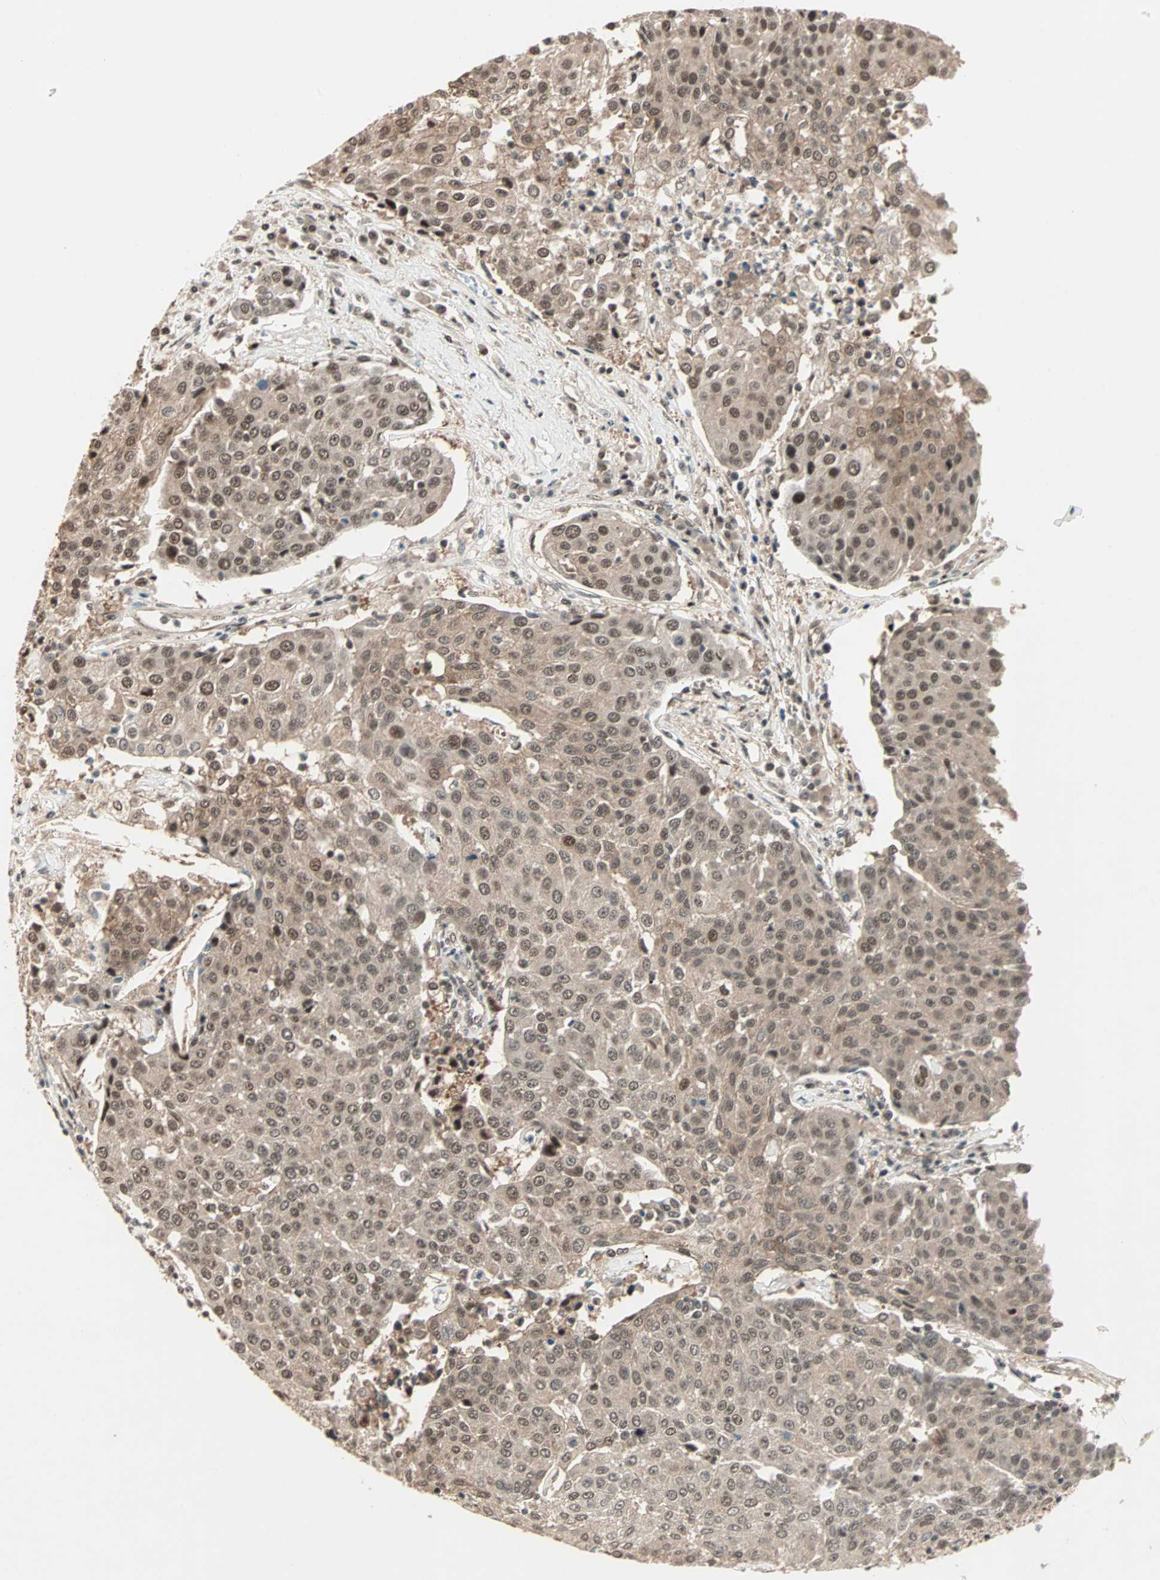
{"staining": {"intensity": "moderate", "quantity": ">75%", "location": "cytoplasmic/membranous,nuclear"}, "tissue": "urothelial cancer", "cell_type": "Tumor cells", "image_type": "cancer", "snomed": [{"axis": "morphology", "description": "Urothelial carcinoma, High grade"}, {"axis": "topography", "description": "Urinary bladder"}], "caption": "Urothelial cancer stained with DAB IHC demonstrates medium levels of moderate cytoplasmic/membranous and nuclear expression in about >75% of tumor cells. (DAB IHC, brown staining for protein, blue staining for nuclei).", "gene": "ZNF701", "patient": {"sex": "female", "age": 85}}